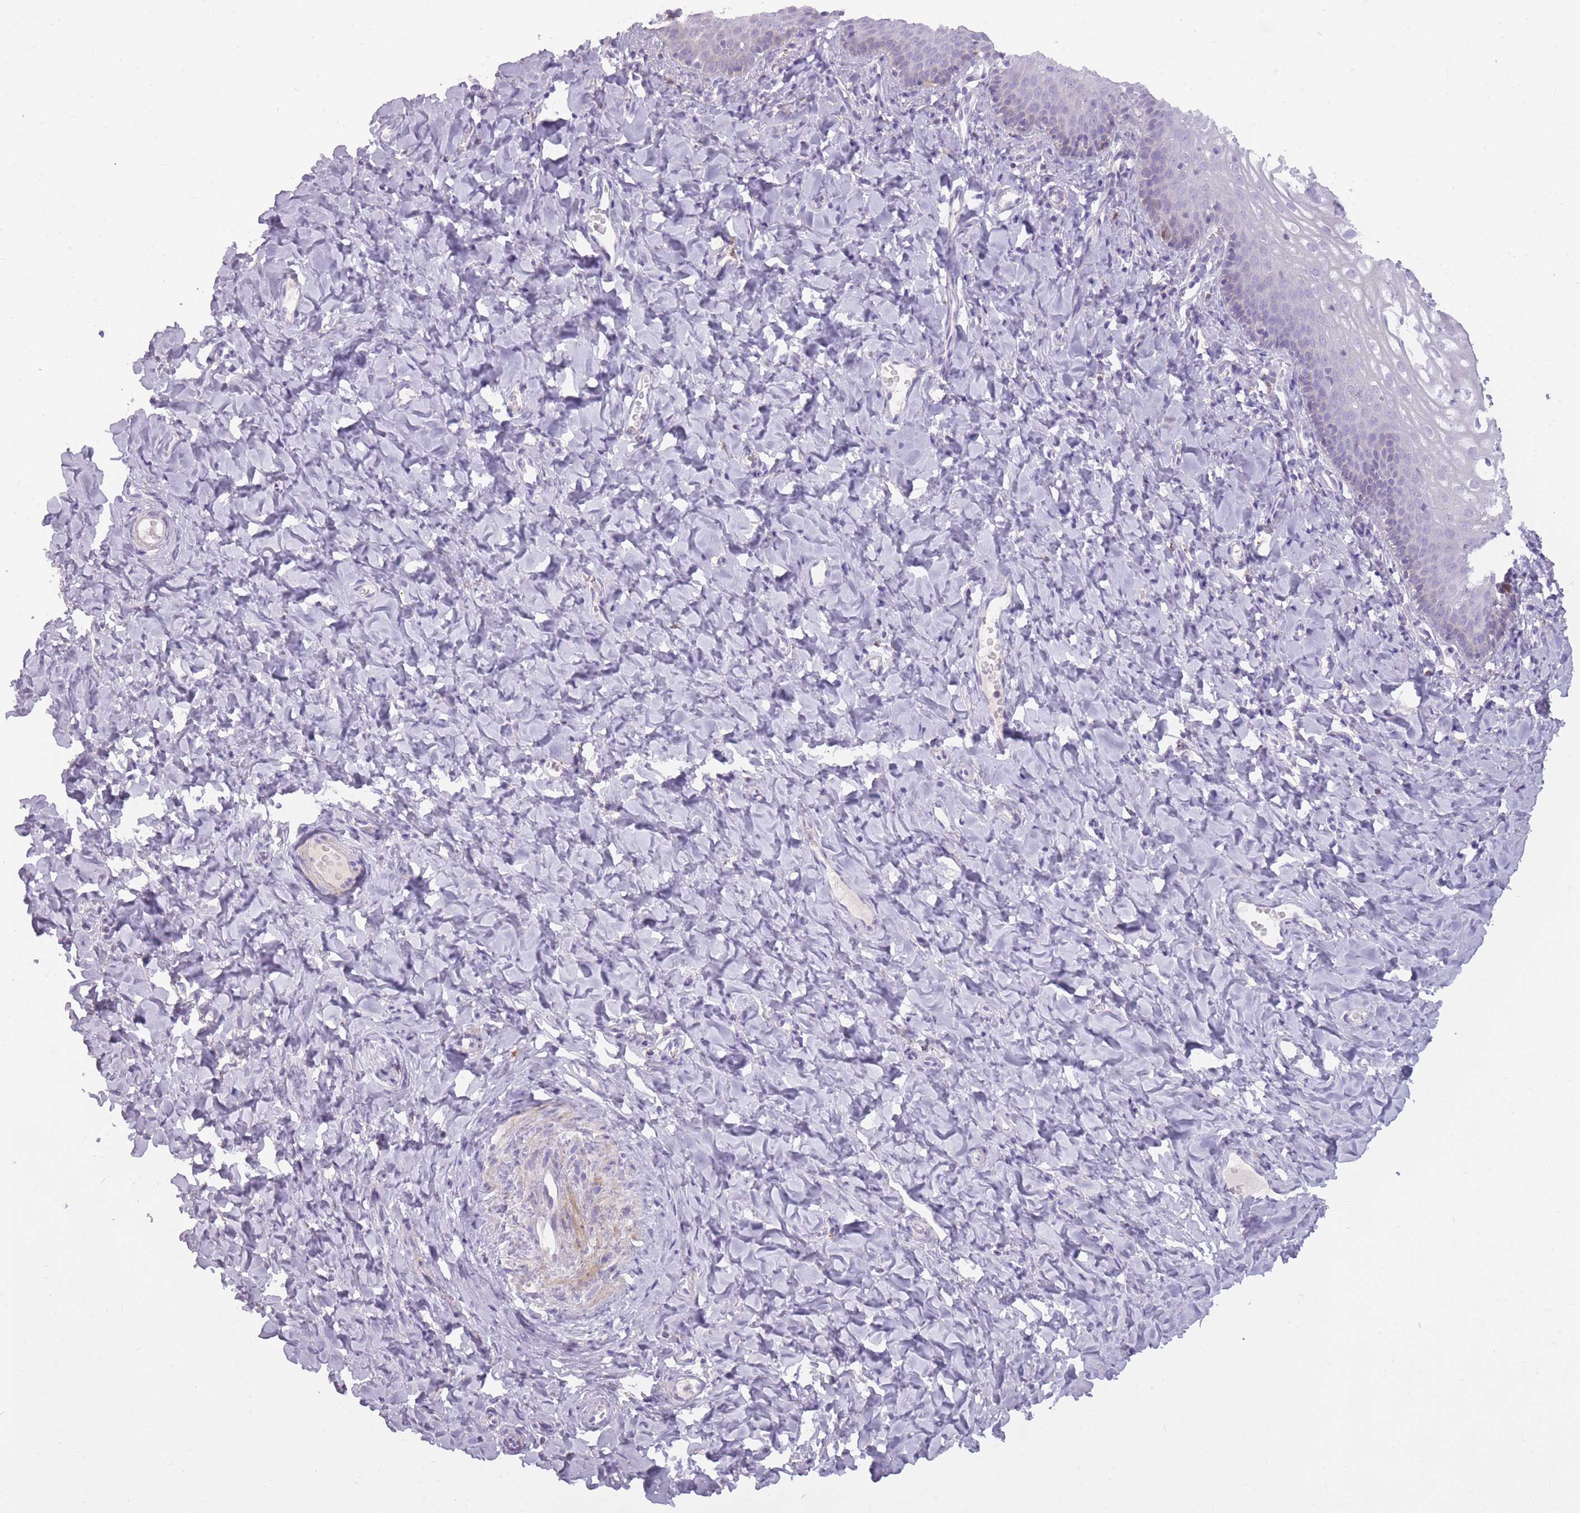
{"staining": {"intensity": "negative", "quantity": "none", "location": "none"}, "tissue": "vagina", "cell_type": "Squamous epithelial cells", "image_type": "normal", "snomed": [{"axis": "morphology", "description": "Normal tissue, NOS"}, {"axis": "topography", "description": "Vagina"}], "caption": "Immunohistochemistry (IHC) image of normal vagina stained for a protein (brown), which exhibits no expression in squamous epithelial cells. (DAB (3,3'-diaminobenzidine) immunohistochemistry visualized using brightfield microscopy, high magnification).", "gene": "LGALS9B", "patient": {"sex": "female", "age": 60}}